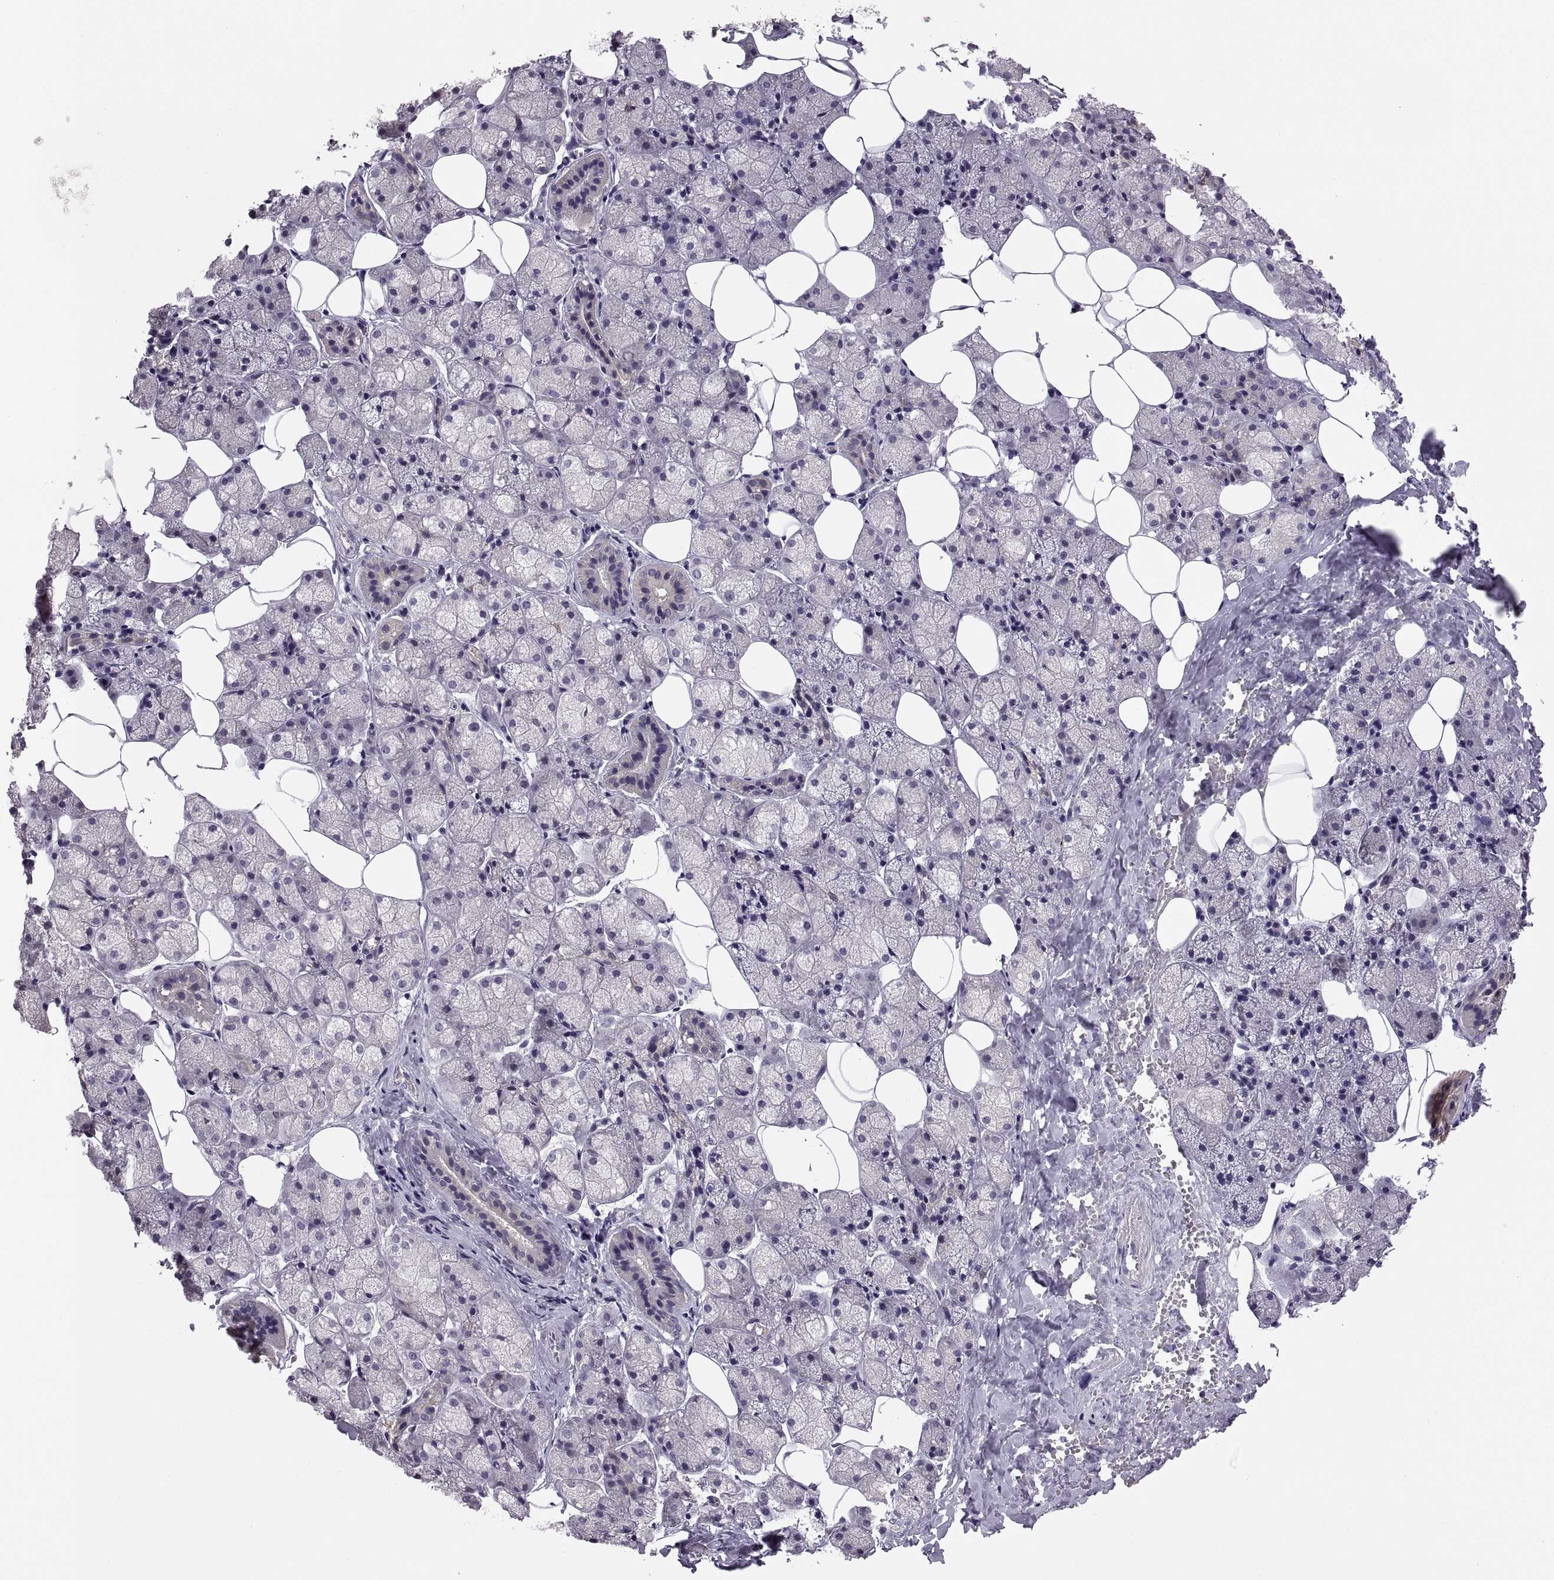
{"staining": {"intensity": "weak", "quantity": "25%-75%", "location": "cytoplasmic/membranous"}, "tissue": "salivary gland", "cell_type": "Glandular cells", "image_type": "normal", "snomed": [{"axis": "morphology", "description": "Normal tissue, NOS"}, {"axis": "topography", "description": "Salivary gland"}], "caption": "Immunohistochemical staining of normal salivary gland shows 25%-75% levels of weak cytoplasmic/membranous protein expression in about 25%-75% of glandular cells. Using DAB (brown) and hematoxylin (blue) stains, captured at high magnification using brightfield microscopy.", "gene": "ACSBG2", "patient": {"sex": "male", "age": 38}}